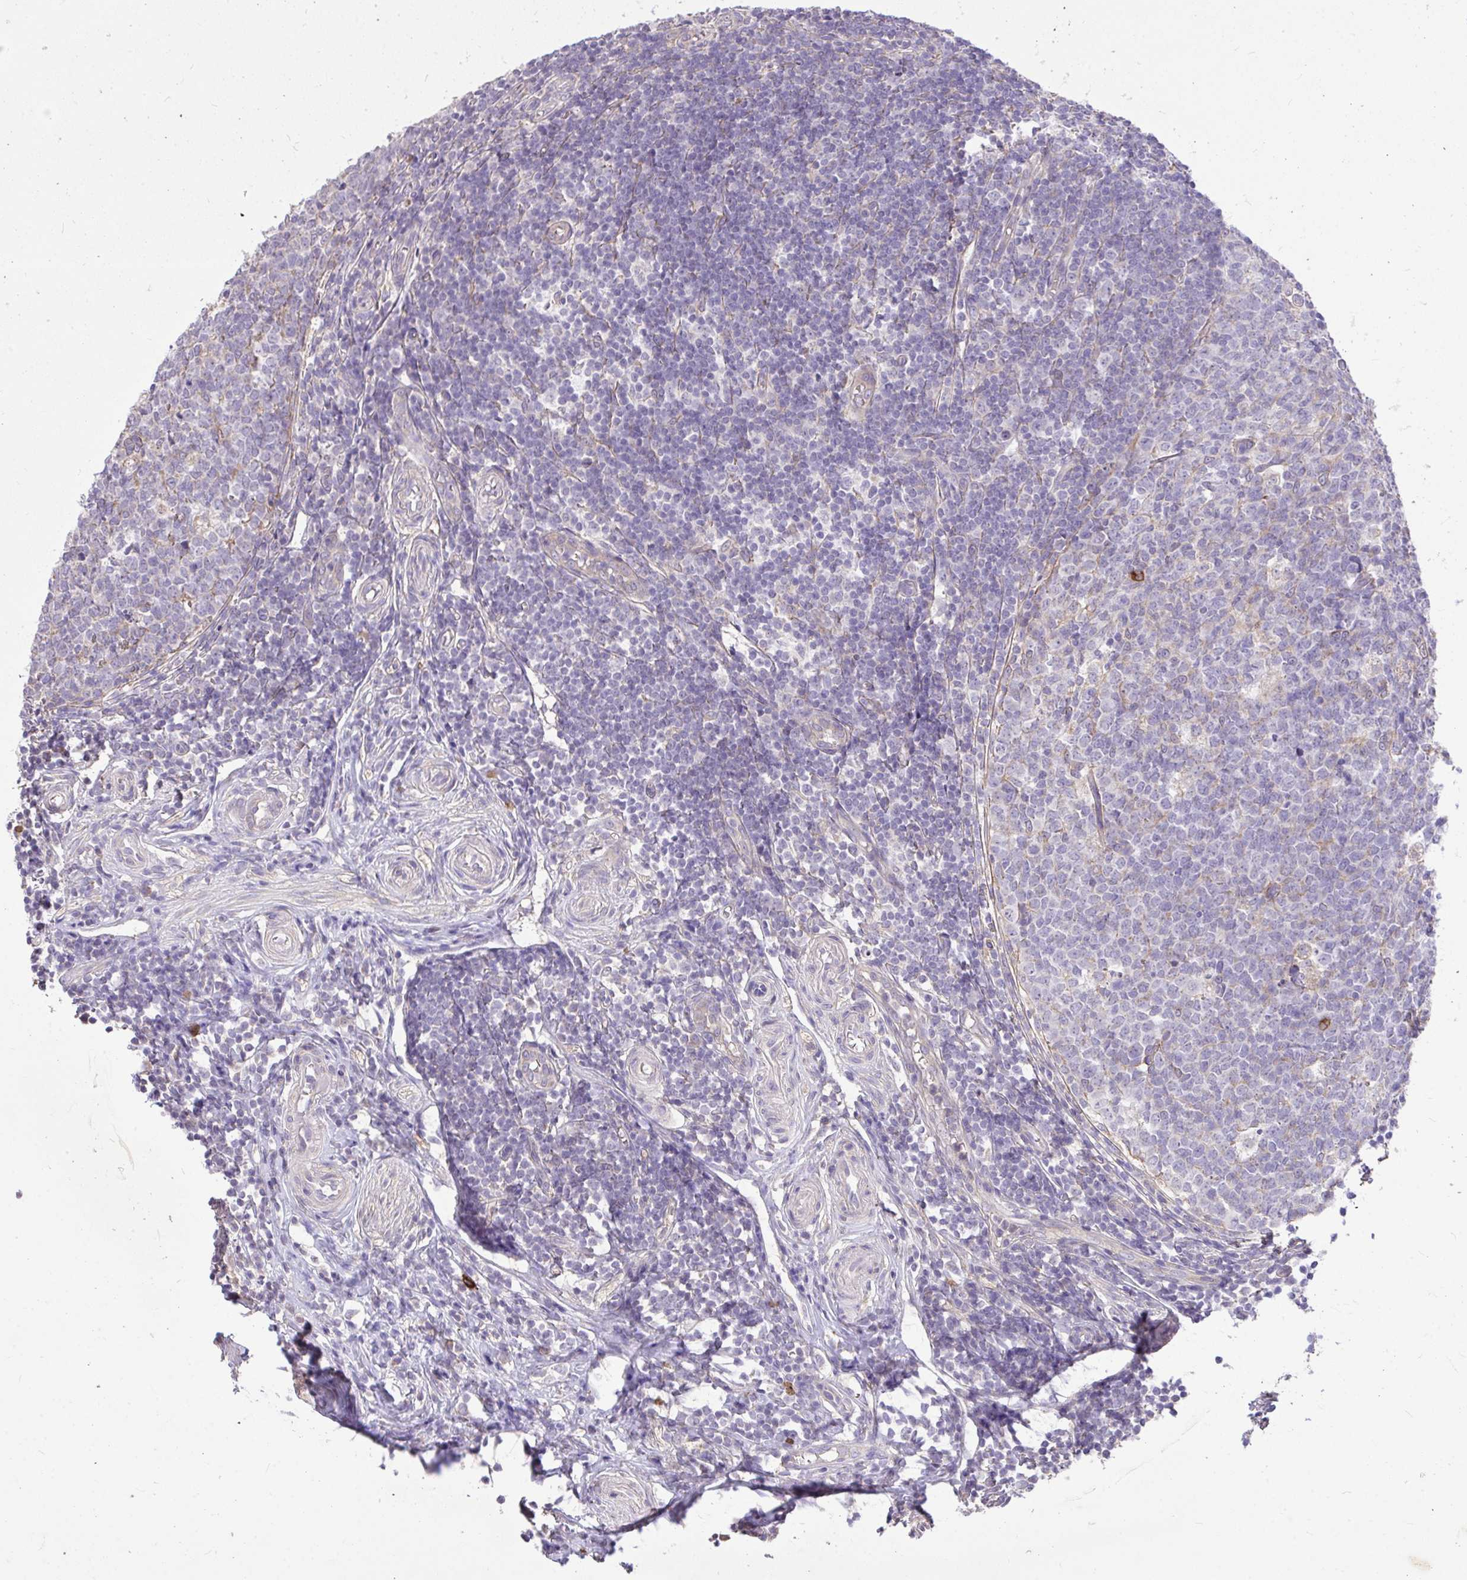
{"staining": {"intensity": "moderate", "quantity": "25%-75%", "location": "cytoplasmic/membranous"}, "tissue": "appendix", "cell_type": "Glandular cells", "image_type": "normal", "snomed": [{"axis": "morphology", "description": "Normal tissue, NOS"}, {"axis": "topography", "description": "Appendix"}], "caption": "DAB (3,3'-diaminobenzidine) immunohistochemical staining of normal human appendix displays moderate cytoplasmic/membranous protein positivity in about 25%-75% of glandular cells.", "gene": "MPC2", "patient": {"sex": "male", "age": 18}}